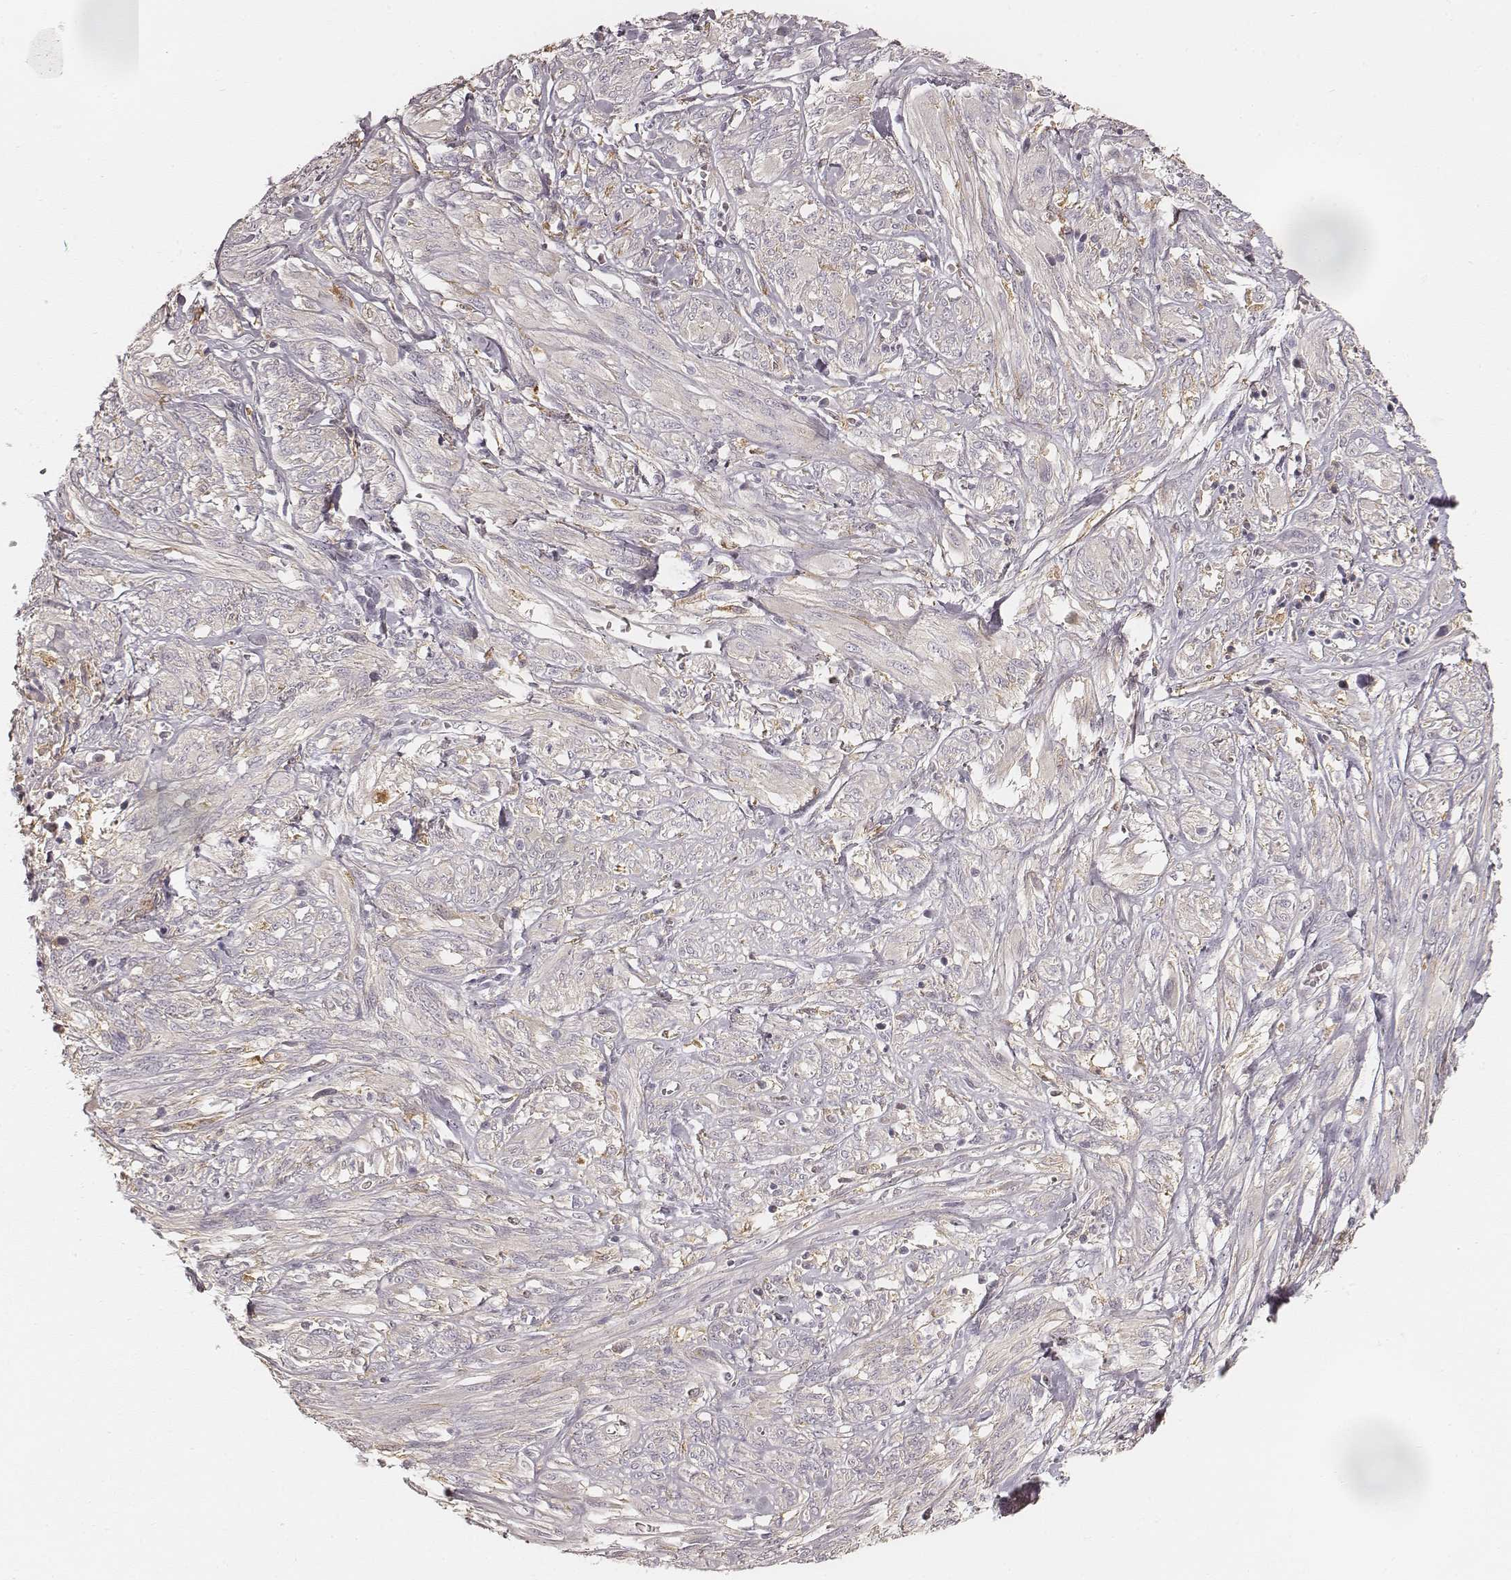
{"staining": {"intensity": "negative", "quantity": "none", "location": "none"}, "tissue": "melanoma", "cell_type": "Tumor cells", "image_type": "cancer", "snomed": [{"axis": "morphology", "description": "Malignant melanoma, NOS"}, {"axis": "topography", "description": "Skin"}], "caption": "The immunohistochemistry image has no significant staining in tumor cells of melanoma tissue.", "gene": "FMNL2", "patient": {"sex": "female", "age": 91}}